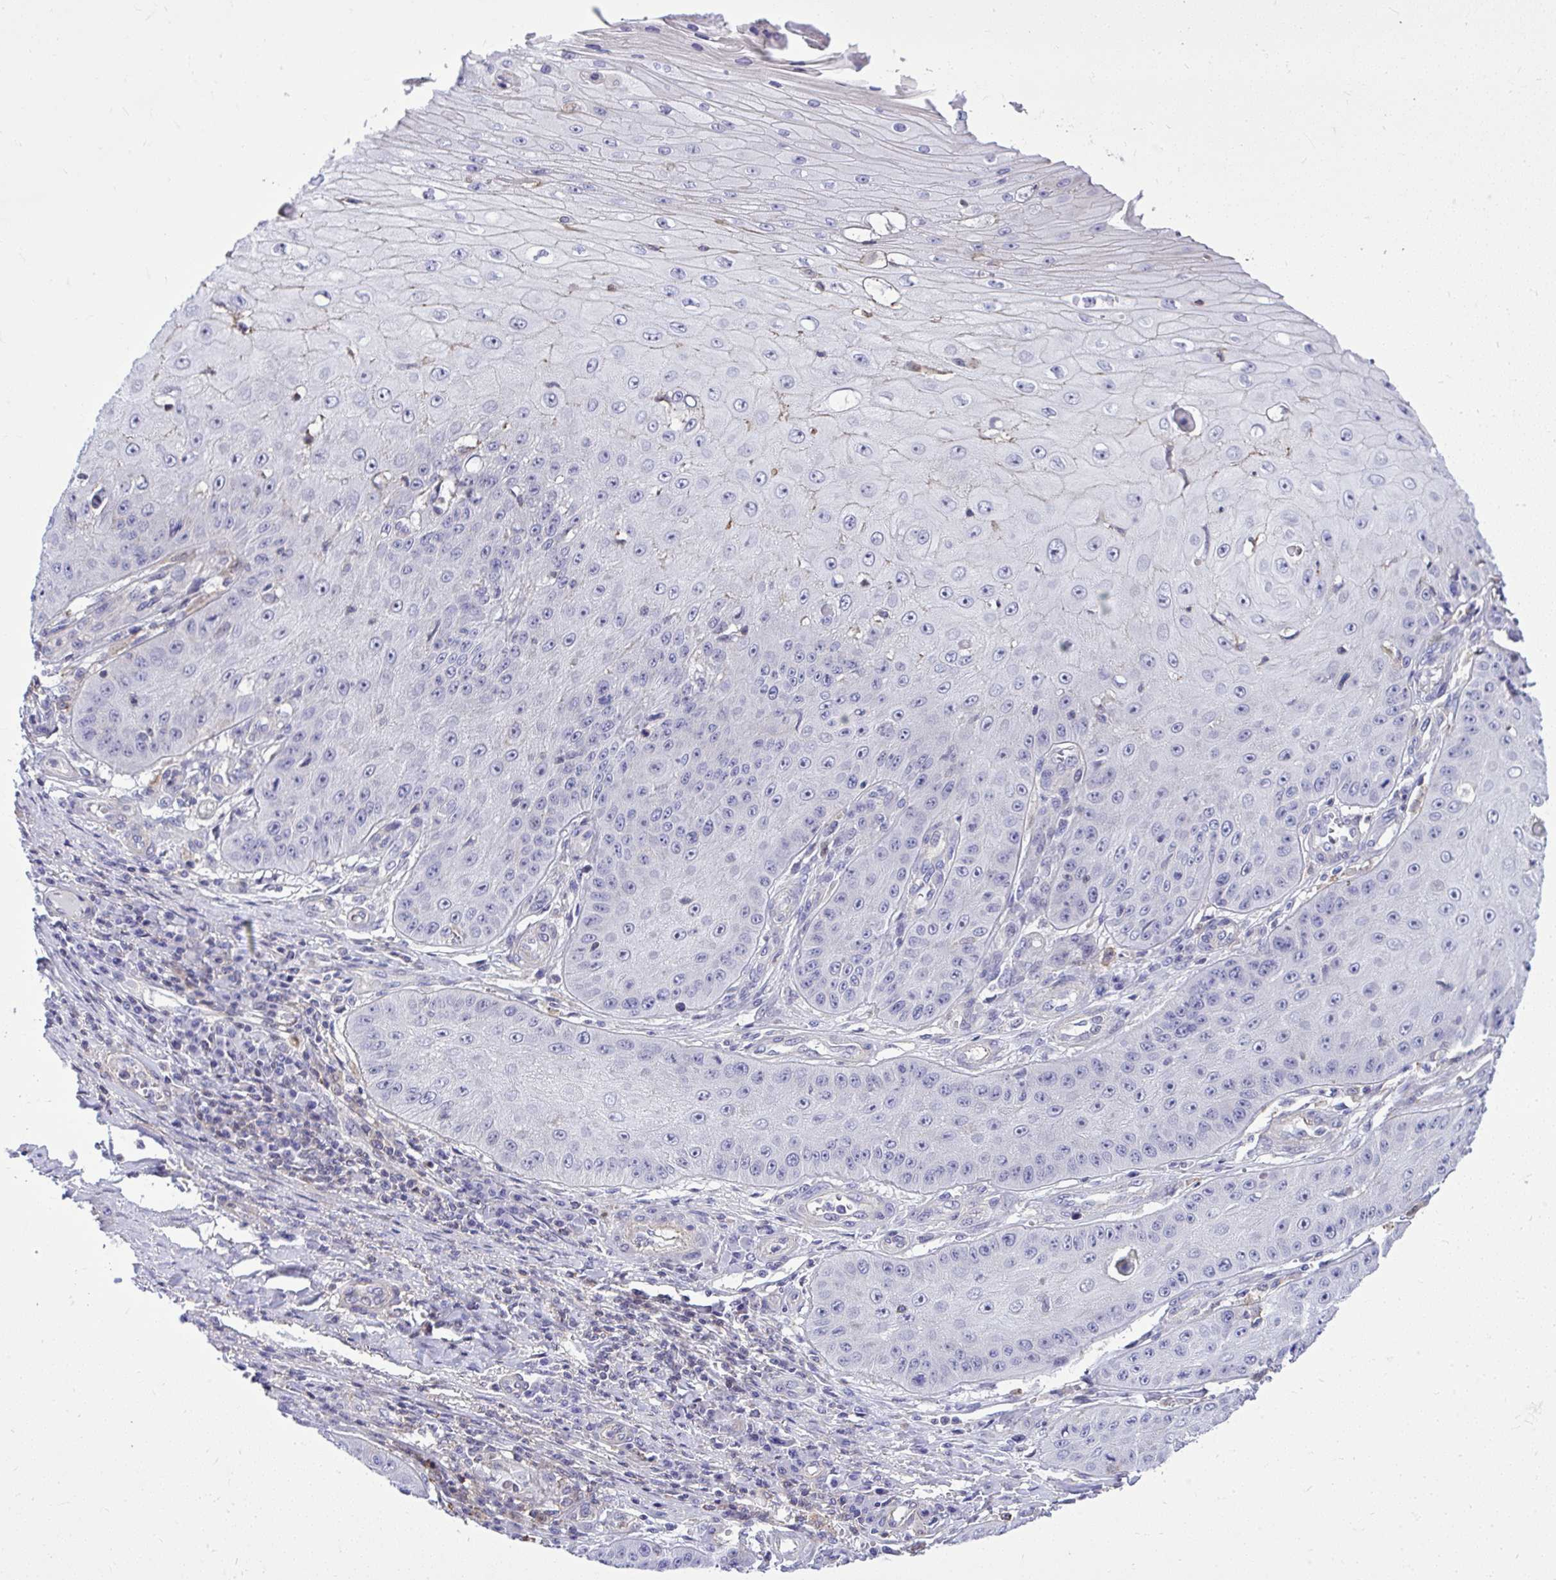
{"staining": {"intensity": "negative", "quantity": "none", "location": "none"}, "tissue": "skin cancer", "cell_type": "Tumor cells", "image_type": "cancer", "snomed": [{"axis": "morphology", "description": "Squamous cell carcinoma, NOS"}, {"axis": "topography", "description": "Skin"}], "caption": "Tumor cells show no significant protein expression in skin cancer (squamous cell carcinoma).", "gene": "GRK4", "patient": {"sex": "male", "age": 70}}